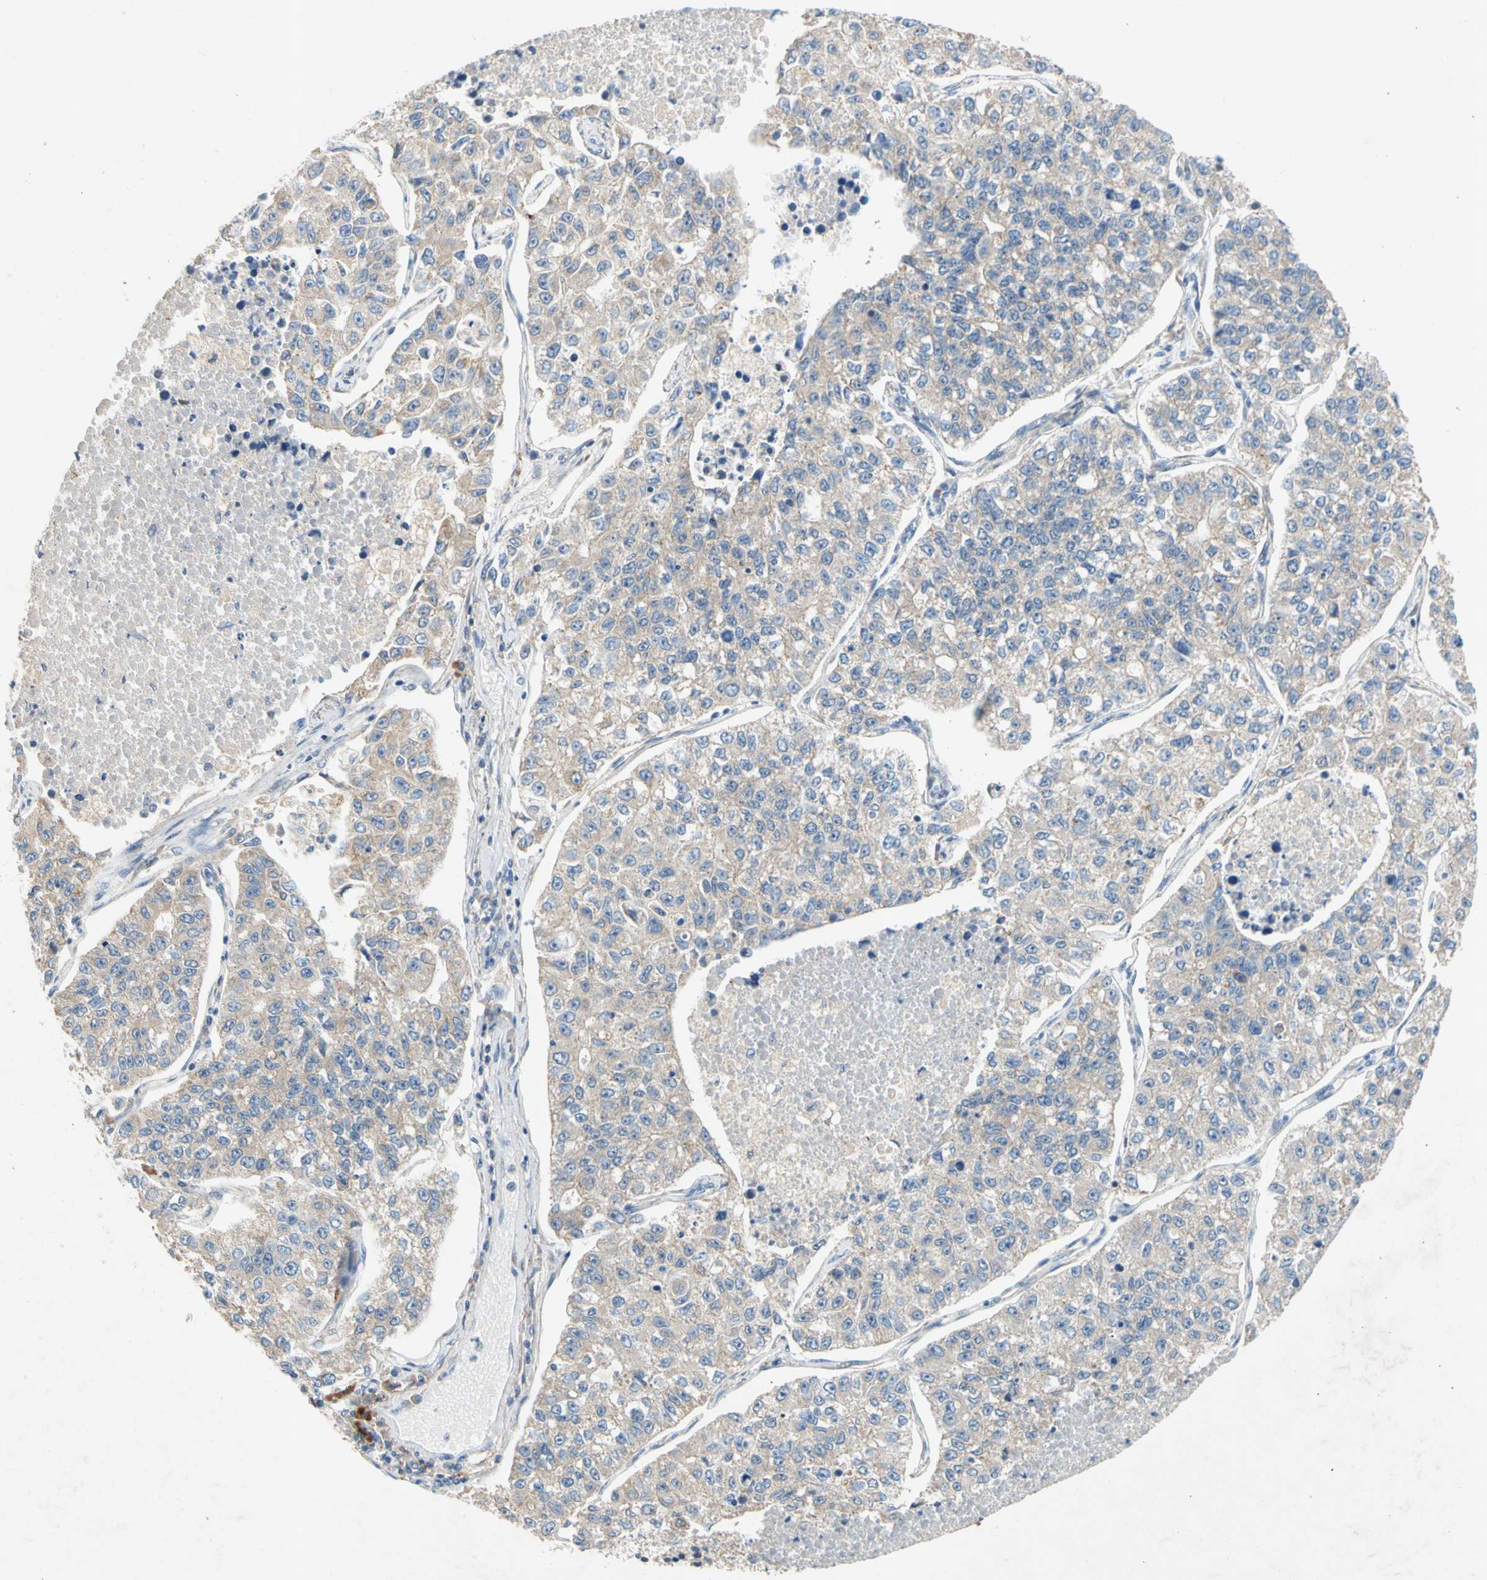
{"staining": {"intensity": "weak", "quantity": ">75%", "location": "cytoplasmic/membranous"}, "tissue": "lung cancer", "cell_type": "Tumor cells", "image_type": "cancer", "snomed": [{"axis": "morphology", "description": "Adenocarcinoma, NOS"}, {"axis": "topography", "description": "Lung"}], "caption": "Lung cancer tissue displays weak cytoplasmic/membranous expression in approximately >75% of tumor cells, visualized by immunohistochemistry.", "gene": "GASK1B", "patient": {"sex": "male", "age": 49}}